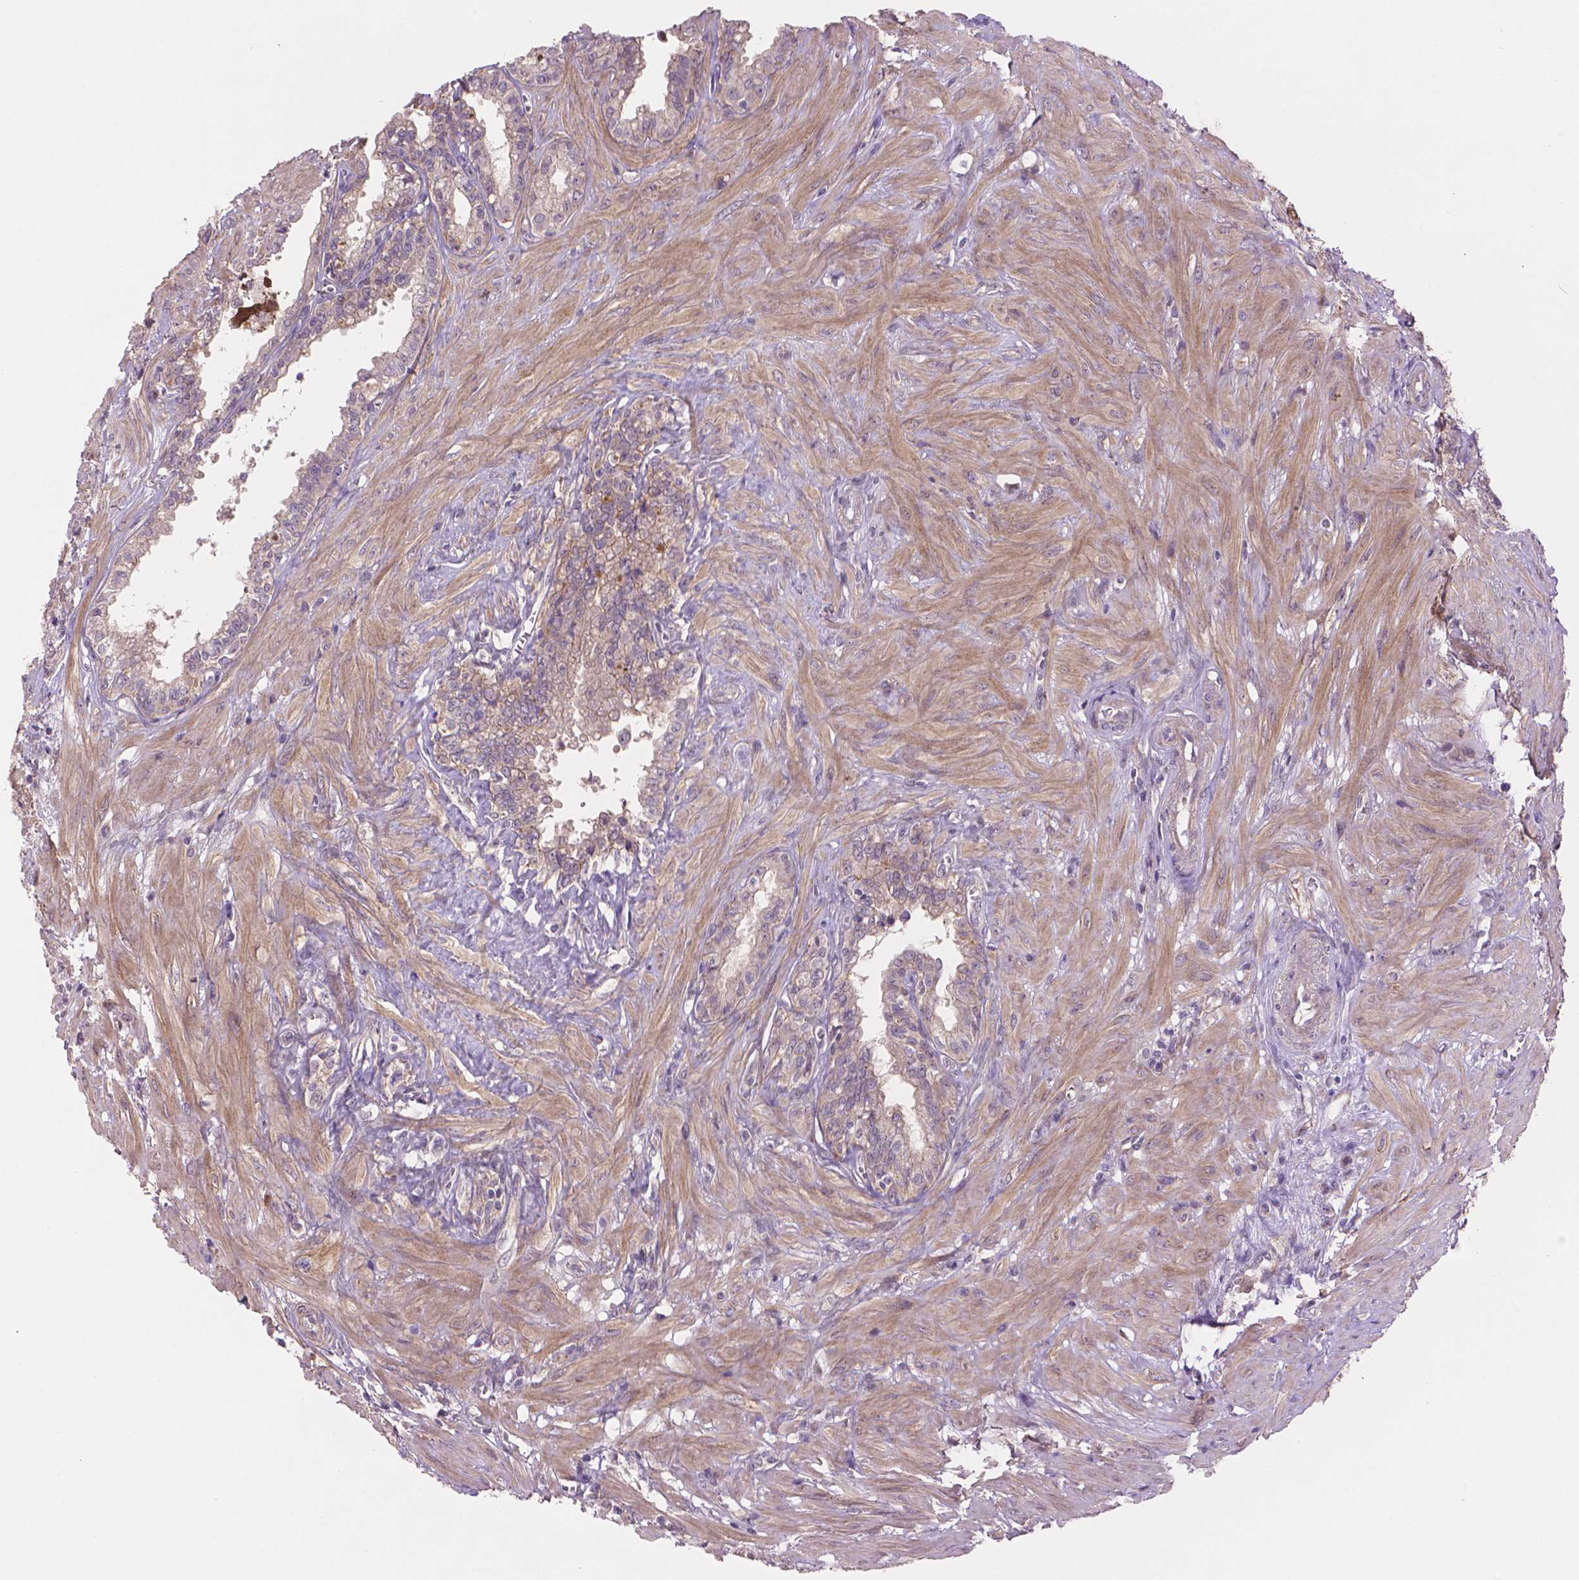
{"staining": {"intensity": "weak", "quantity": "25%-75%", "location": "cytoplasmic/membranous"}, "tissue": "seminal vesicle", "cell_type": "Glandular cells", "image_type": "normal", "snomed": [{"axis": "morphology", "description": "Normal tissue, NOS"}, {"axis": "morphology", "description": "Urothelial carcinoma, NOS"}, {"axis": "topography", "description": "Urinary bladder"}, {"axis": "topography", "description": "Seminal veicle"}], "caption": "Brown immunohistochemical staining in benign human seminal vesicle shows weak cytoplasmic/membranous expression in about 25%-75% of glandular cells.", "gene": "AMMECR1L", "patient": {"sex": "male", "age": 76}}